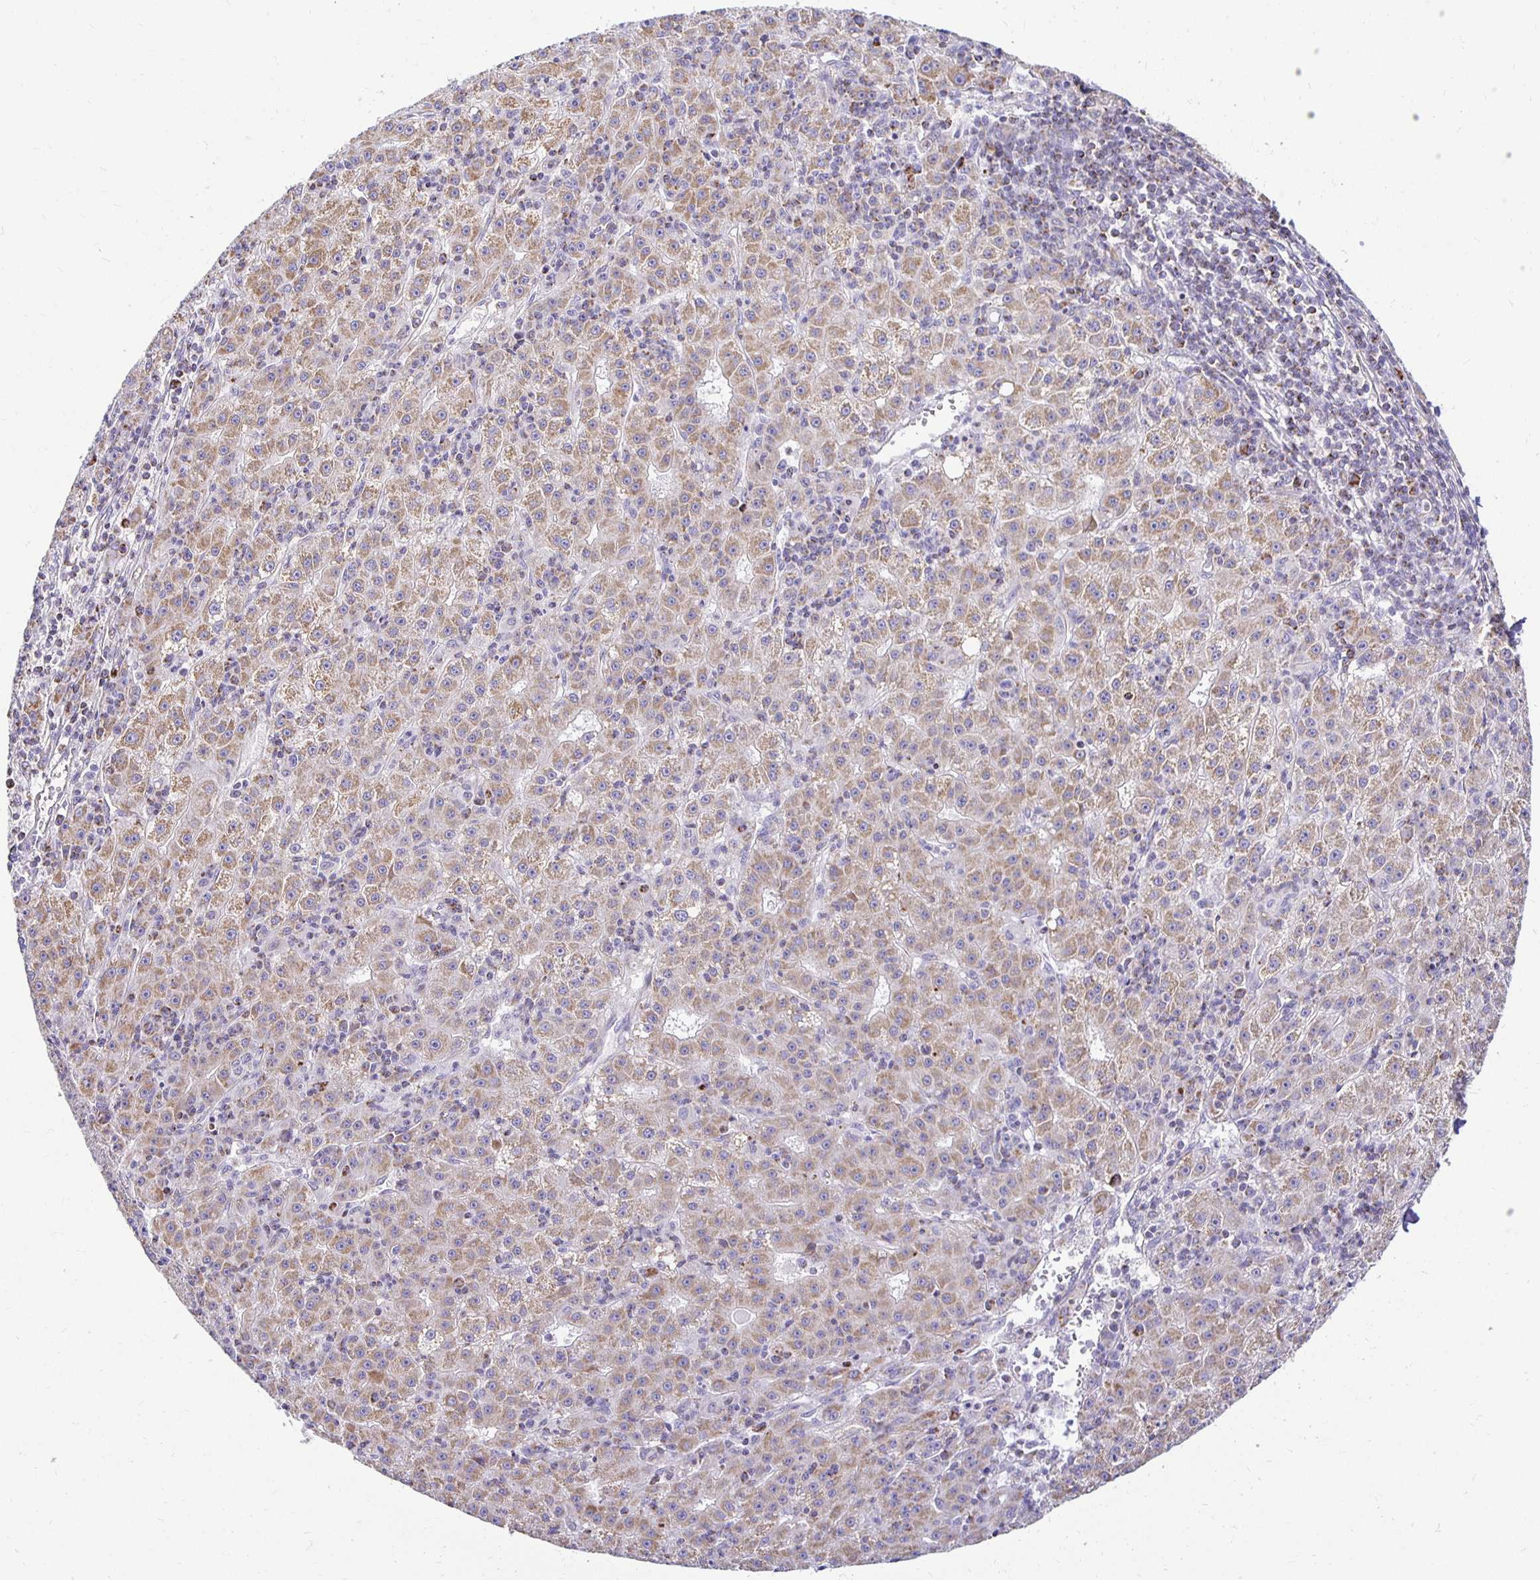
{"staining": {"intensity": "moderate", "quantity": ">75%", "location": "cytoplasmic/membranous"}, "tissue": "liver cancer", "cell_type": "Tumor cells", "image_type": "cancer", "snomed": [{"axis": "morphology", "description": "Carcinoma, Hepatocellular, NOS"}, {"axis": "topography", "description": "Liver"}], "caption": "Immunohistochemistry image of neoplastic tissue: human liver cancer (hepatocellular carcinoma) stained using IHC reveals medium levels of moderate protein expression localized specifically in the cytoplasmic/membranous of tumor cells, appearing as a cytoplasmic/membranous brown color.", "gene": "PLAAT2", "patient": {"sex": "male", "age": 76}}